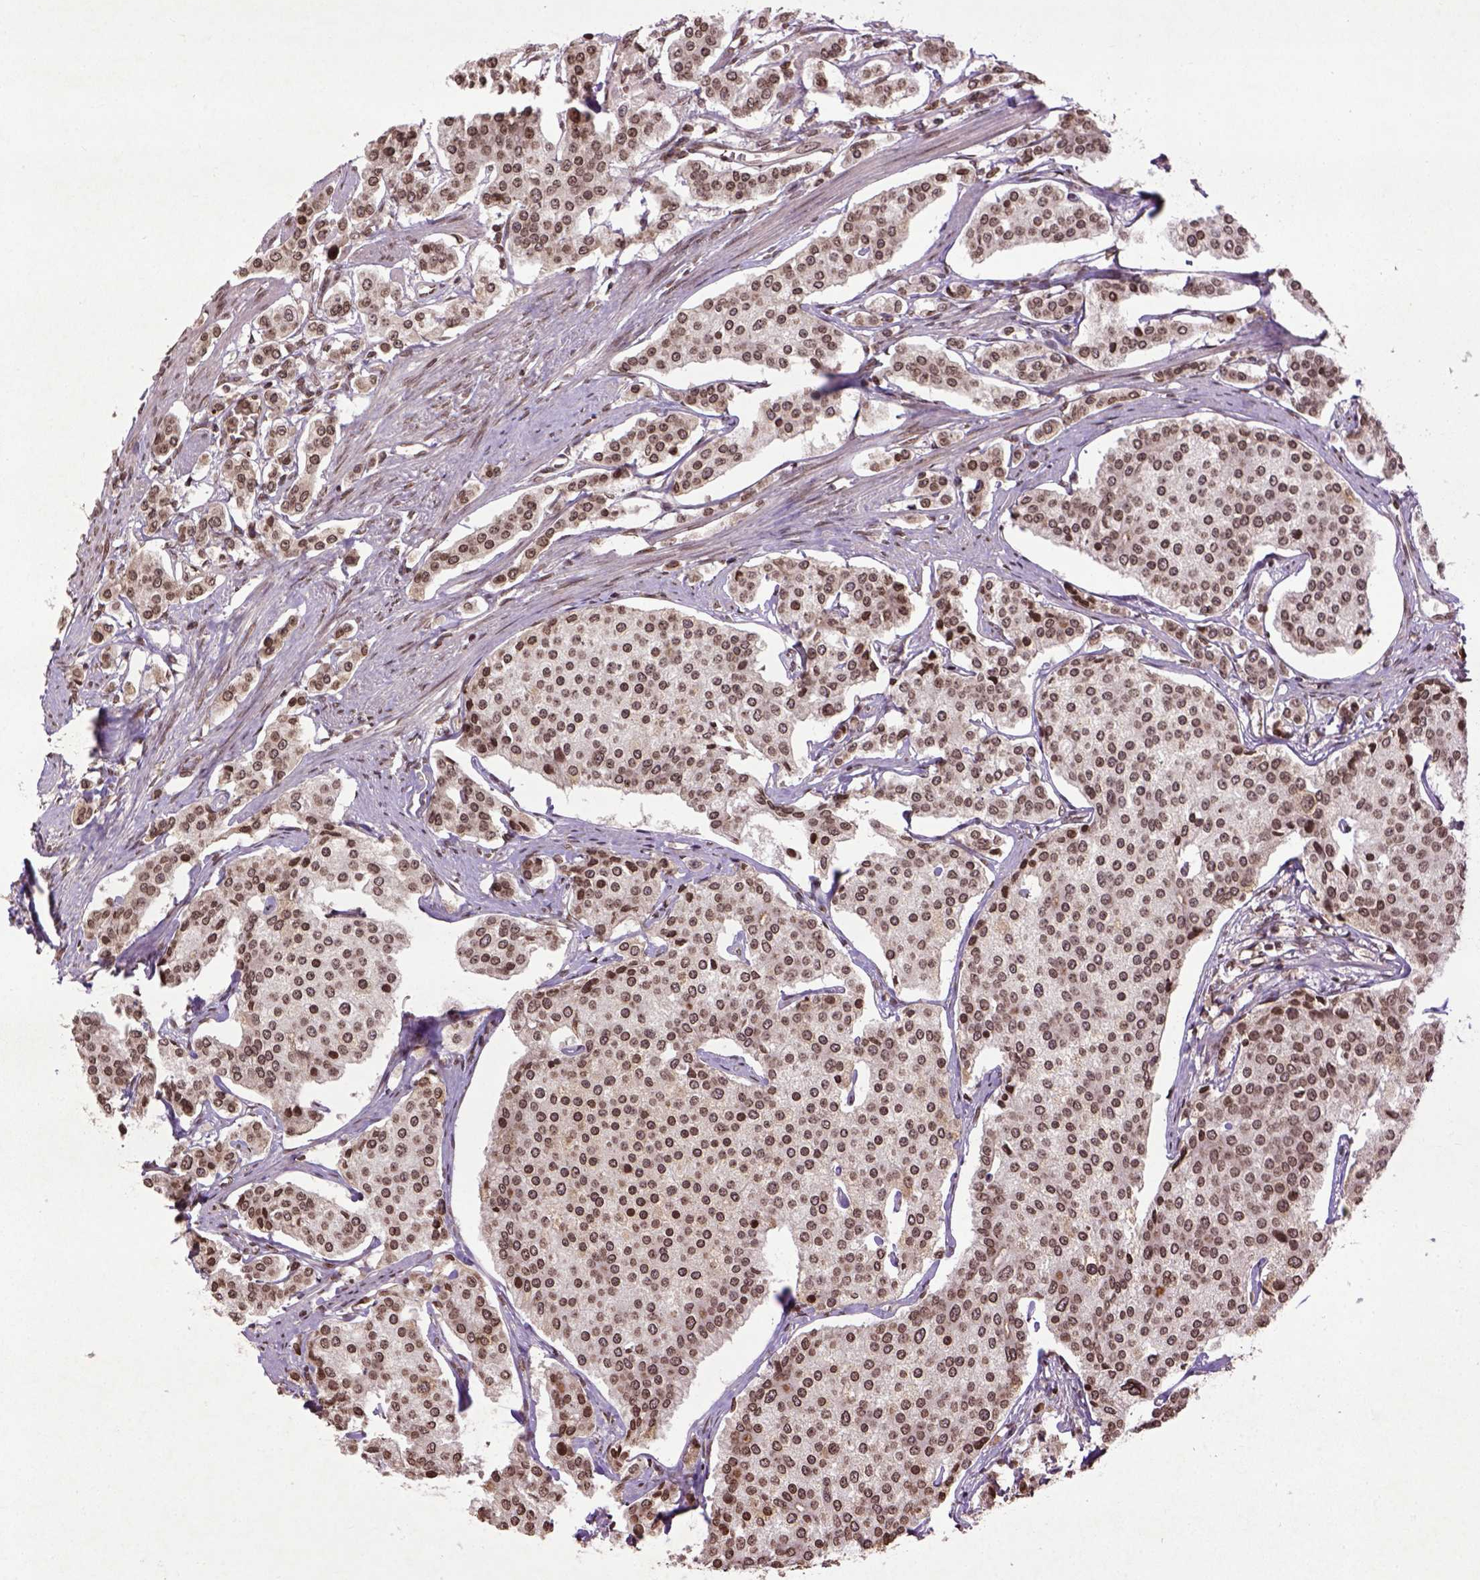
{"staining": {"intensity": "moderate", "quantity": ">75%", "location": "nuclear"}, "tissue": "carcinoid", "cell_type": "Tumor cells", "image_type": "cancer", "snomed": [{"axis": "morphology", "description": "Carcinoid, malignant, NOS"}, {"axis": "topography", "description": "Small intestine"}], "caption": "A micrograph of carcinoid stained for a protein demonstrates moderate nuclear brown staining in tumor cells.", "gene": "BANF1", "patient": {"sex": "female", "age": 65}}